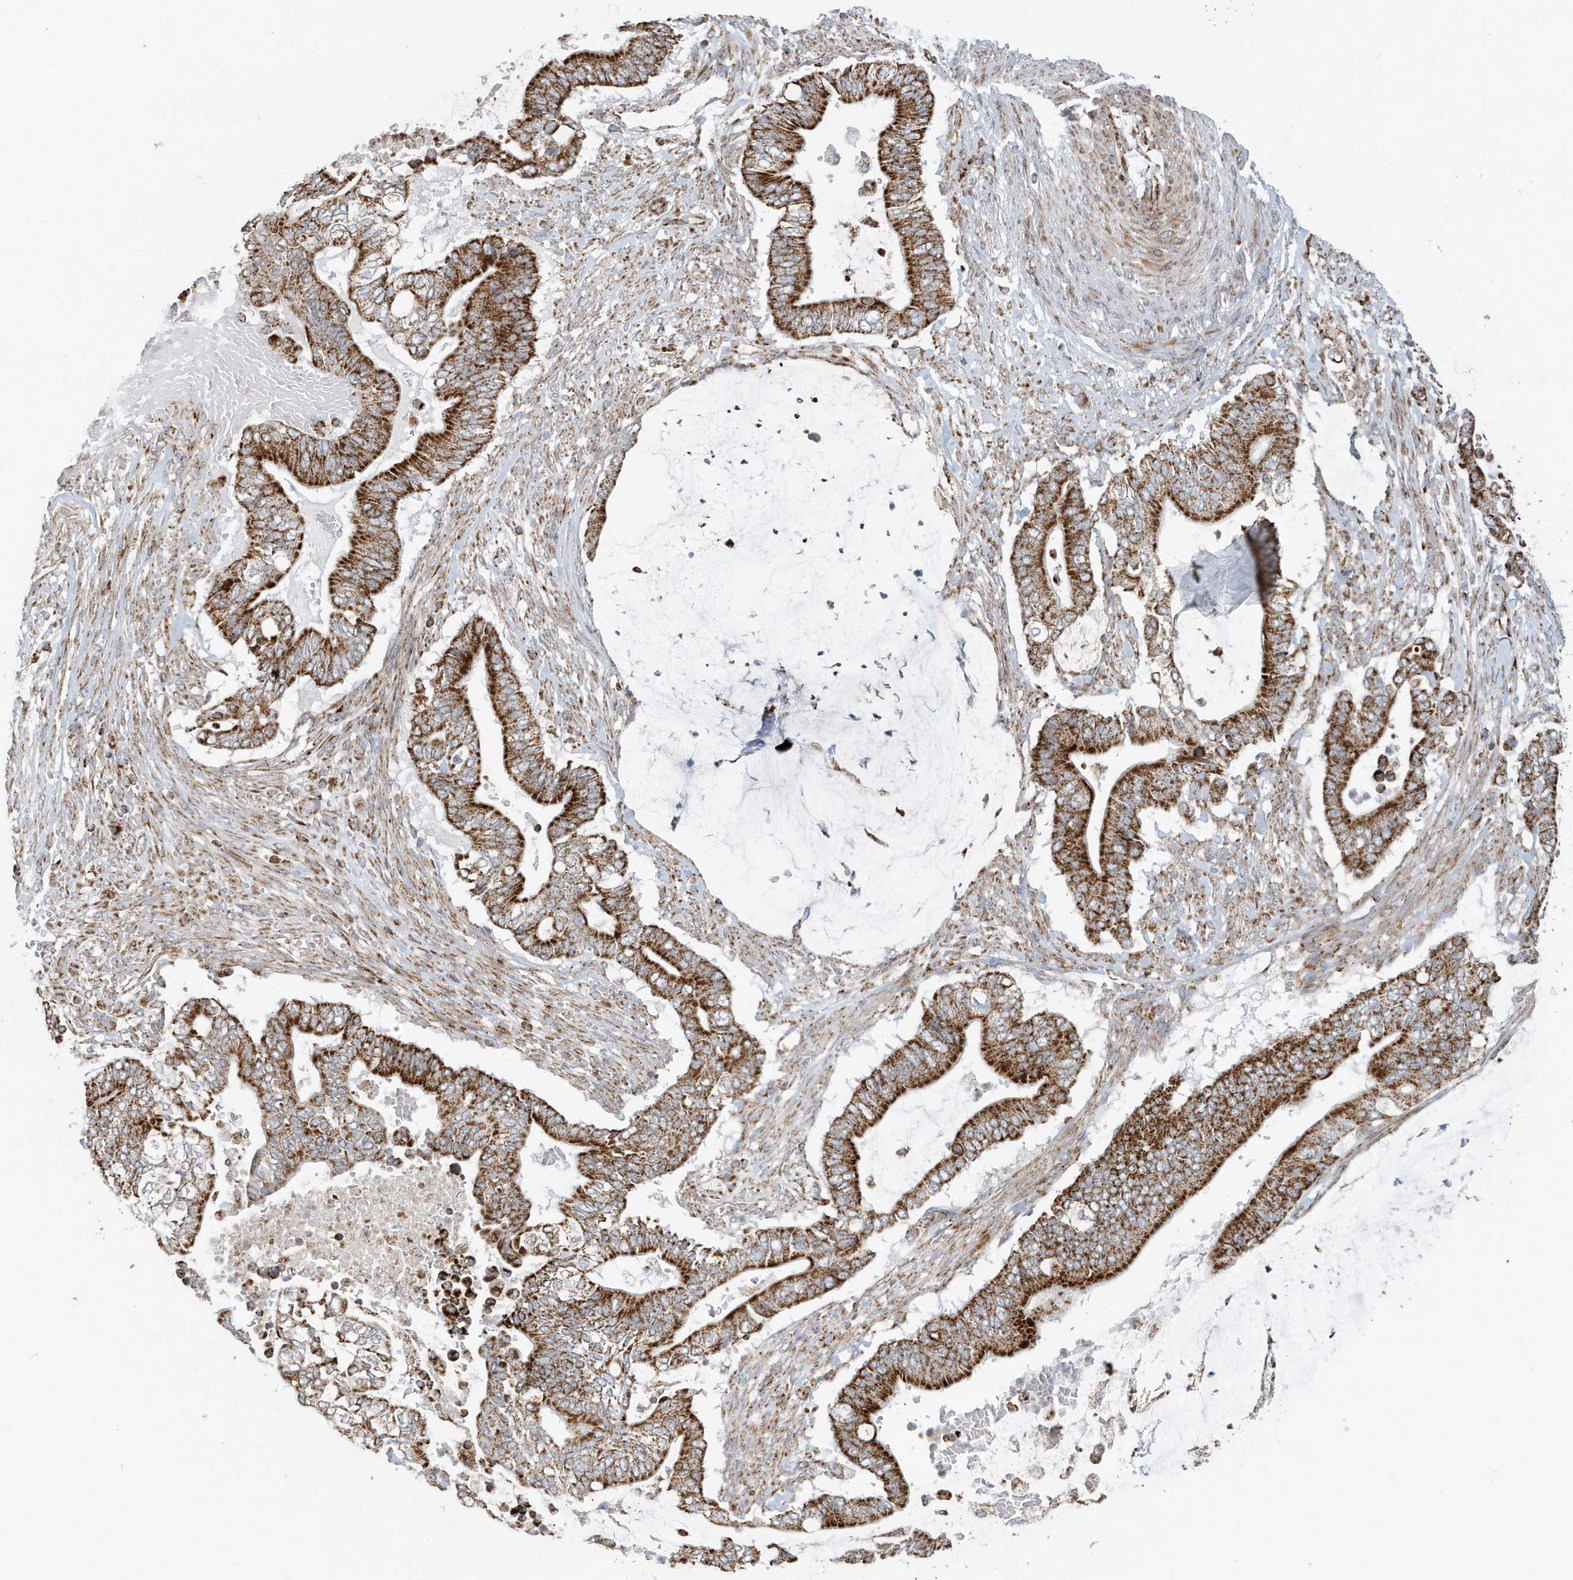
{"staining": {"intensity": "strong", "quantity": ">75%", "location": "cytoplasmic/membranous"}, "tissue": "pancreatic cancer", "cell_type": "Tumor cells", "image_type": "cancer", "snomed": [{"axis": "morphology", "description": "Adenocarcinoma, NOS"}, {"axis": "topography", "description": "Pancreas"}], "caption": "The photomicrograph displays a brown stain indicating the presence of a protein in the cytoplasmic/membranous of tumor cells in adenocarcinoma (pancreatic).", "gene": "MAN1A1", "patient": {"sex": "male", "age": 68}}